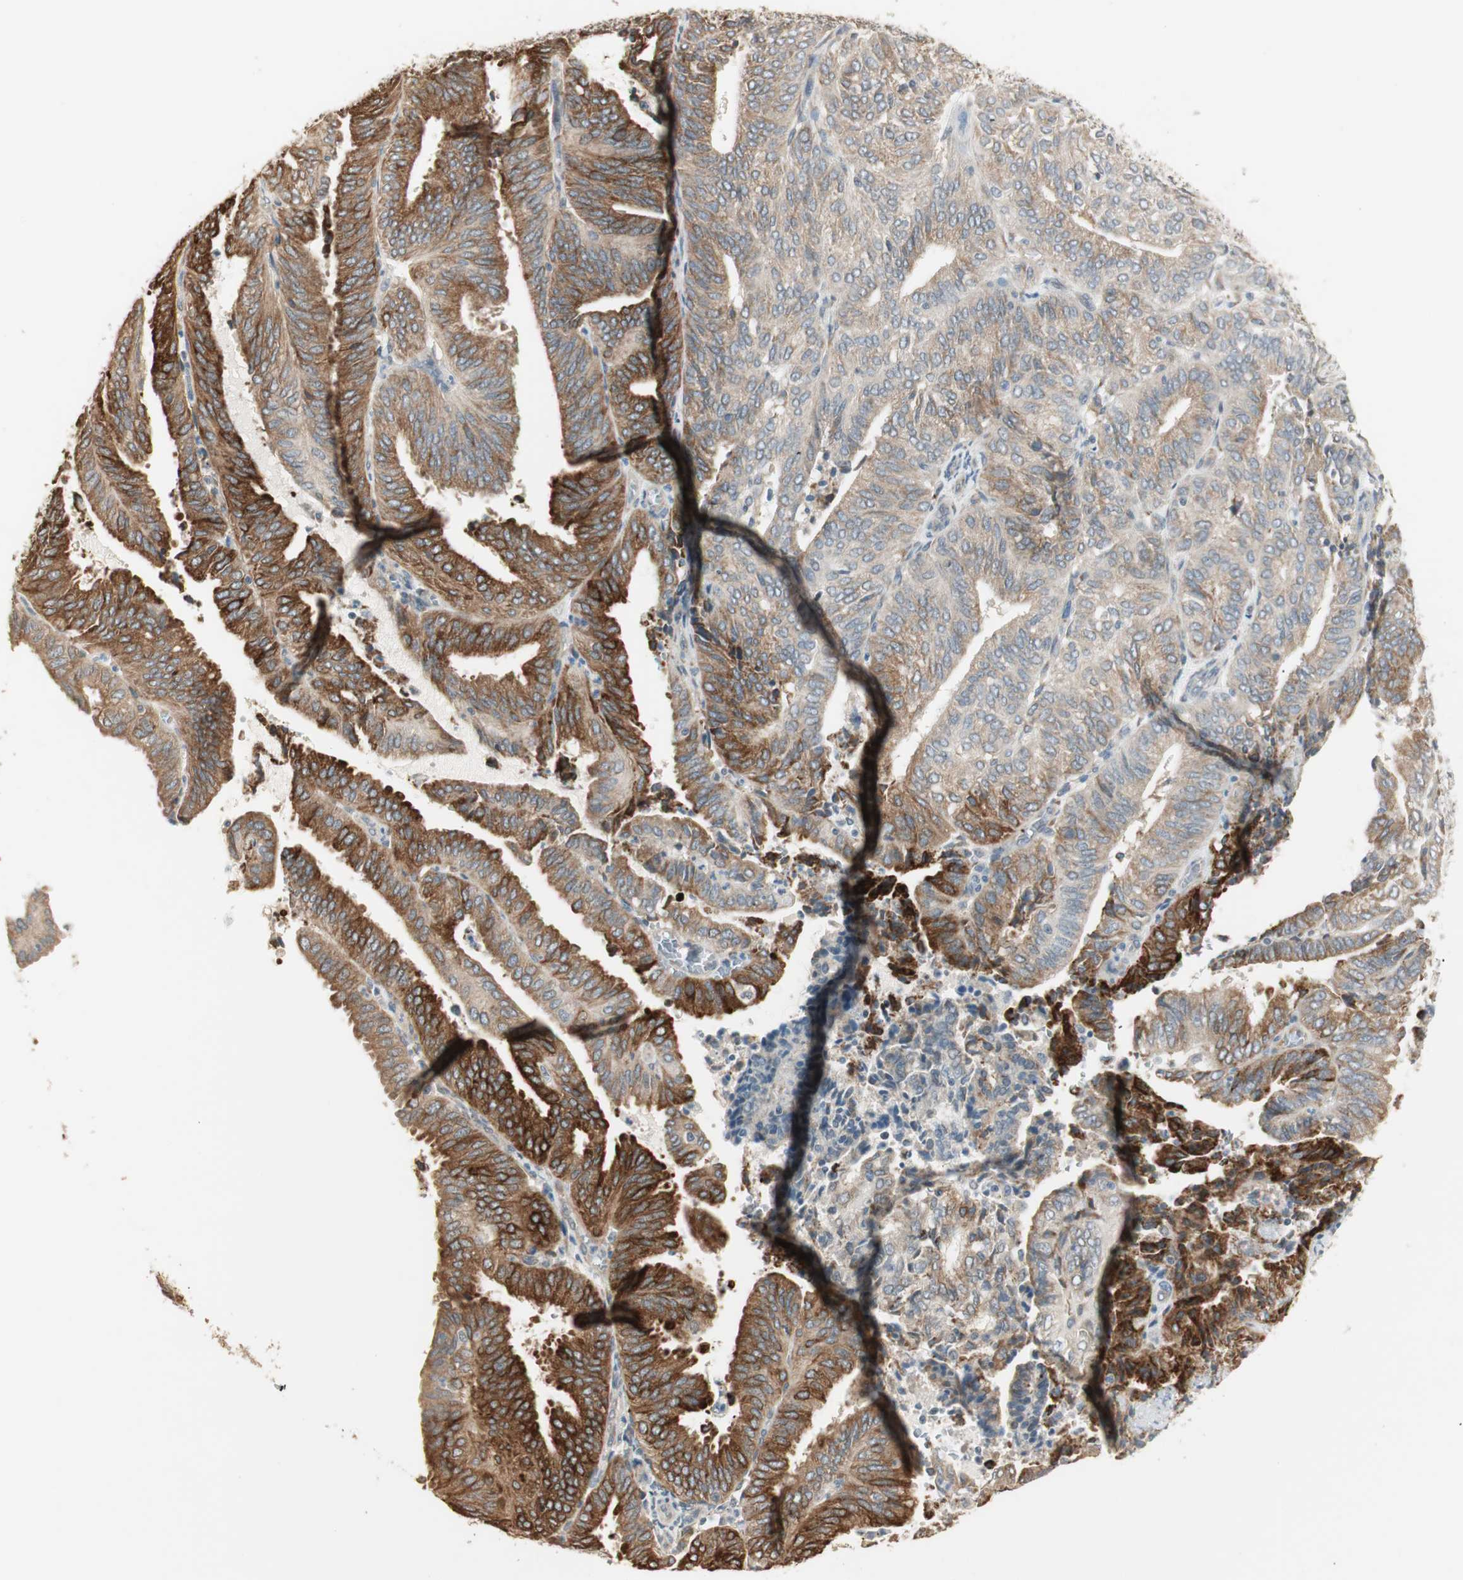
{"staining": {"intensity": "strong", "quantity": ">75%", "location": "cytoplasmic/membranous"}, "tissue": "endometrial cancer", "cell_type": "Tumor cells", "image_type": "cancer", "snomed": [{"axis": "morphology", "description": "Adenocarcinoma, NOS"}, {"axis": "topography", "description": "Uterus"}], "caption": "Tumor cells exhibit high levels of strong cytoplasmic/membranous positivity in approximately >75% of cells in human endometrial cancer (adenocarcinoma). (DAB = brown stain, brightfield microscopy at high magnification).", "gene": "TASOR", "patient": {"sex": "female", "age": 60}}